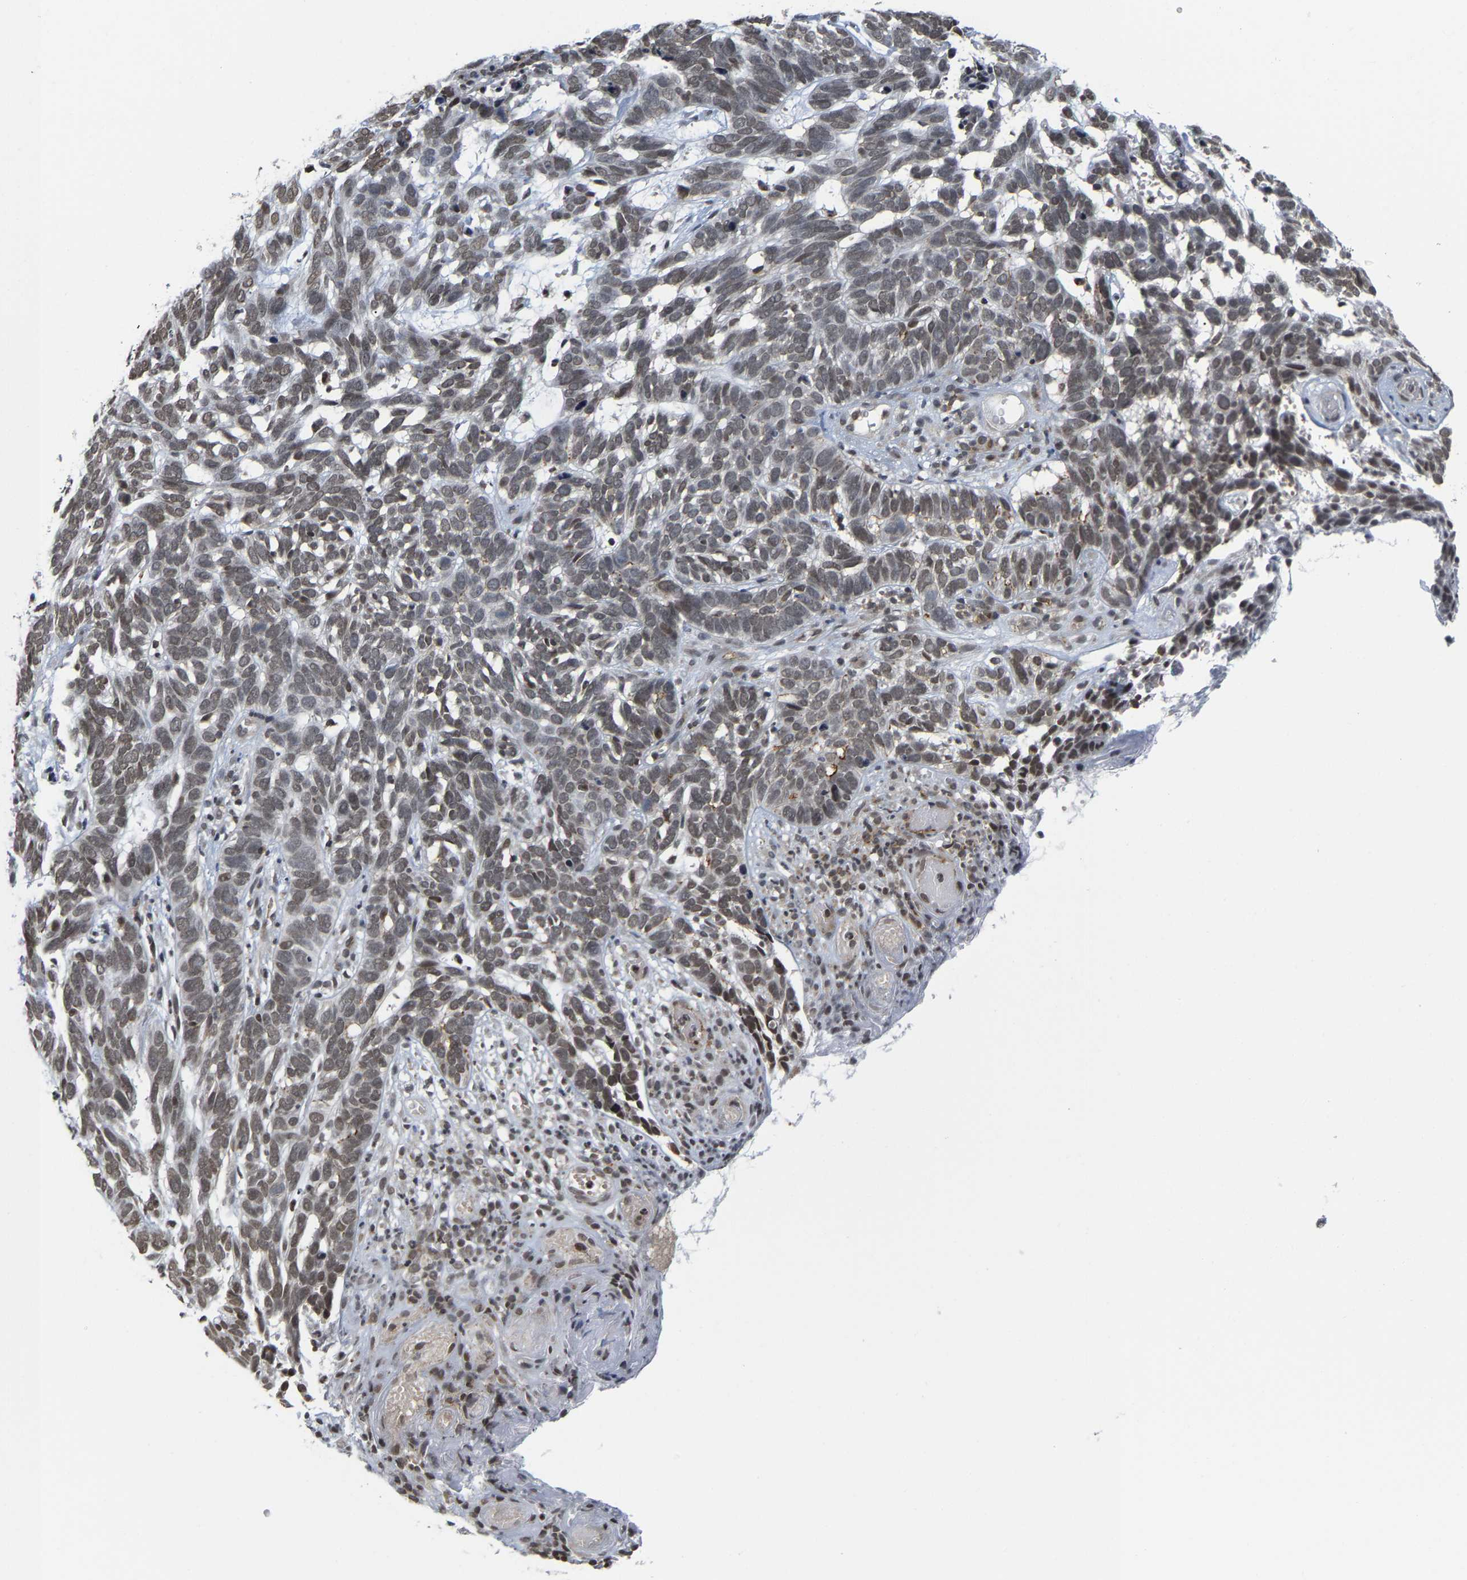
{"staining": {"intensity": "weak", "quantity": ">75%", "location": "nuclear"}, "tissue": "skin cancer", "cell_type": "Tumor cells", "image_type": "cancer", "snomed": [{"axis": "morphology", "description": "Basal cell carcinoma"}, {"axis": "topography", "description": "Skin"}], "caption": "An IHC image of neoplastic tissue is shown. Protein staining in brown highlights weak nuclear positivity in skin basal cell carcinoma within tumor cells.", "gene": "ANKRD6", "patient": {"sex": "male", "age": 87}}